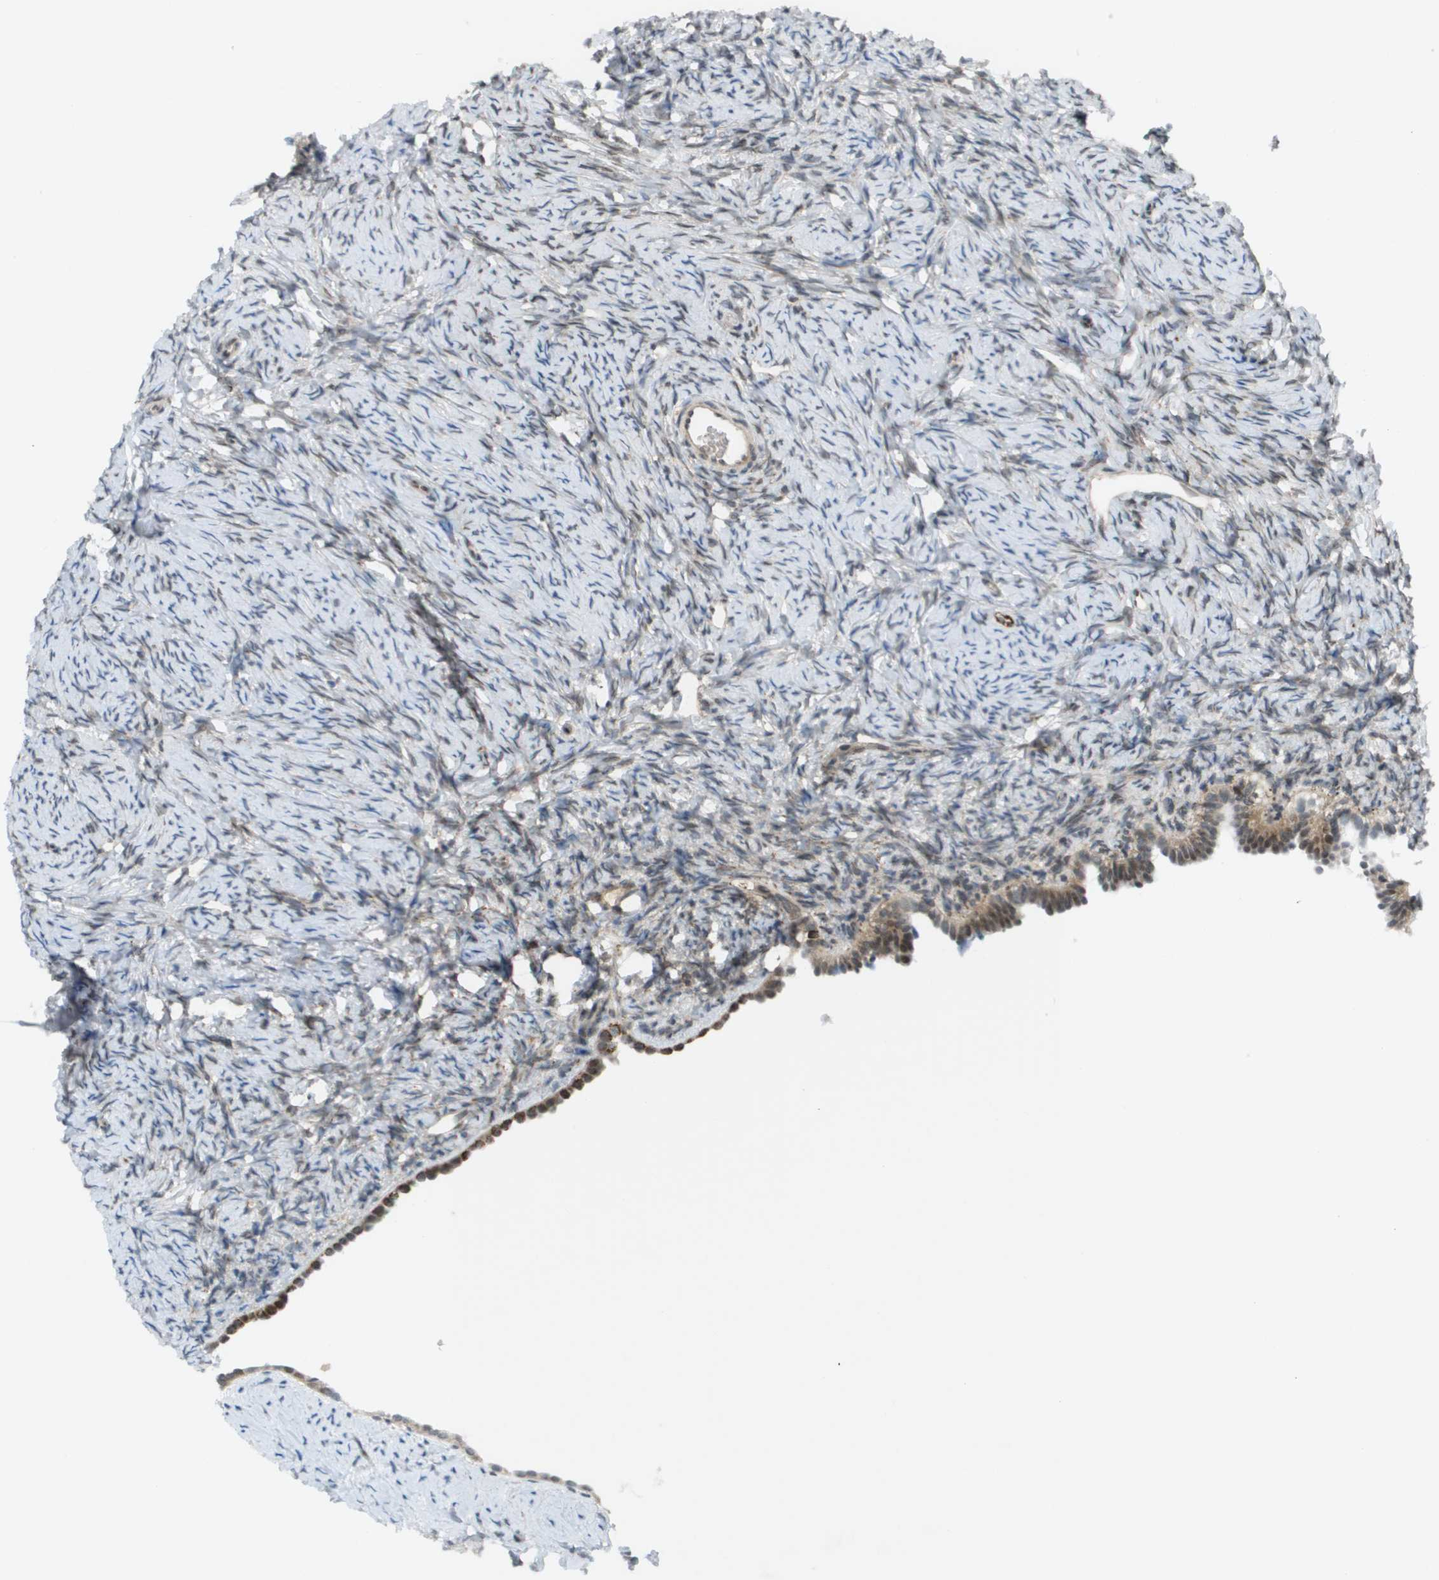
{"staining": {"intensity": "weak", "quantity": "<25%", "location": "cytoplasmic/membranous"}, "tissue": "ovary", "cell_type": "Ovarian stroma cells", "image_type": "normal", "snomed": [{"axis": "morphology", "description": "Normal tissue, NOS"}, {"axis": "topography", "description": "Ovary"}], "caption": "Ovary stained for a protein using IHC displays no staining ovarian stroma cells.", "gene": "CACNB4", "patient": {"sex": "female", "age": 33}}